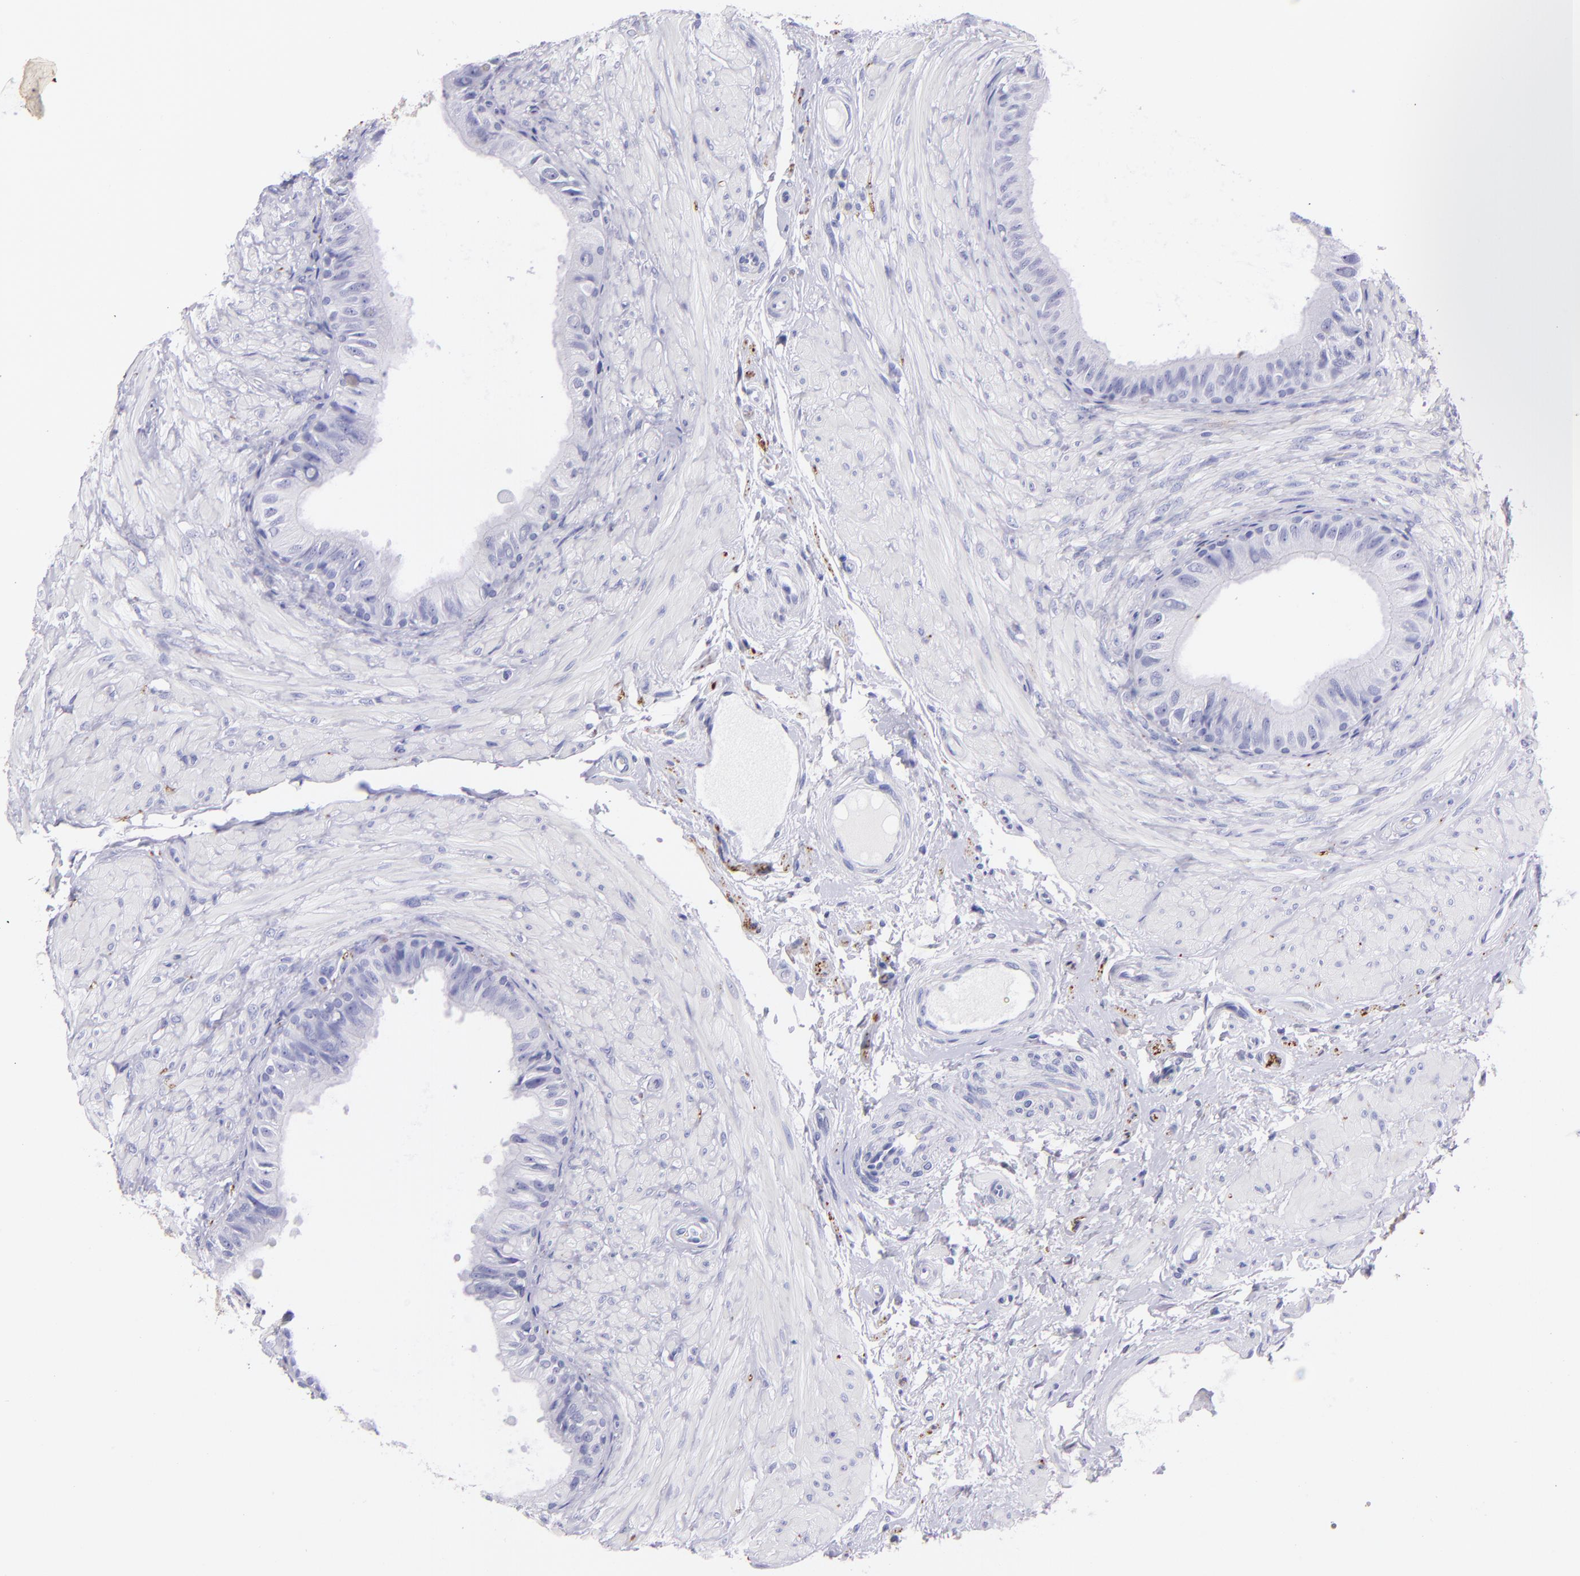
{"staining": {"intensity": "negative", "quantity": "none", "location": "none"}, "tissue": "epididymis", "cell_type": "Glandular cells", "image_type": "normal", "snomed": [{"axis": "morphology", "description": "Normal tissue, NOS"}, {"axis": "topography", "description": "Epididymis"}], "caption": "This is an immunohistochemistry photomicrograph of normal human epididymis. There is no staining in glandular cells.", "gene": "UCHL1", "patient": {"sex": "male", "age": 68}}